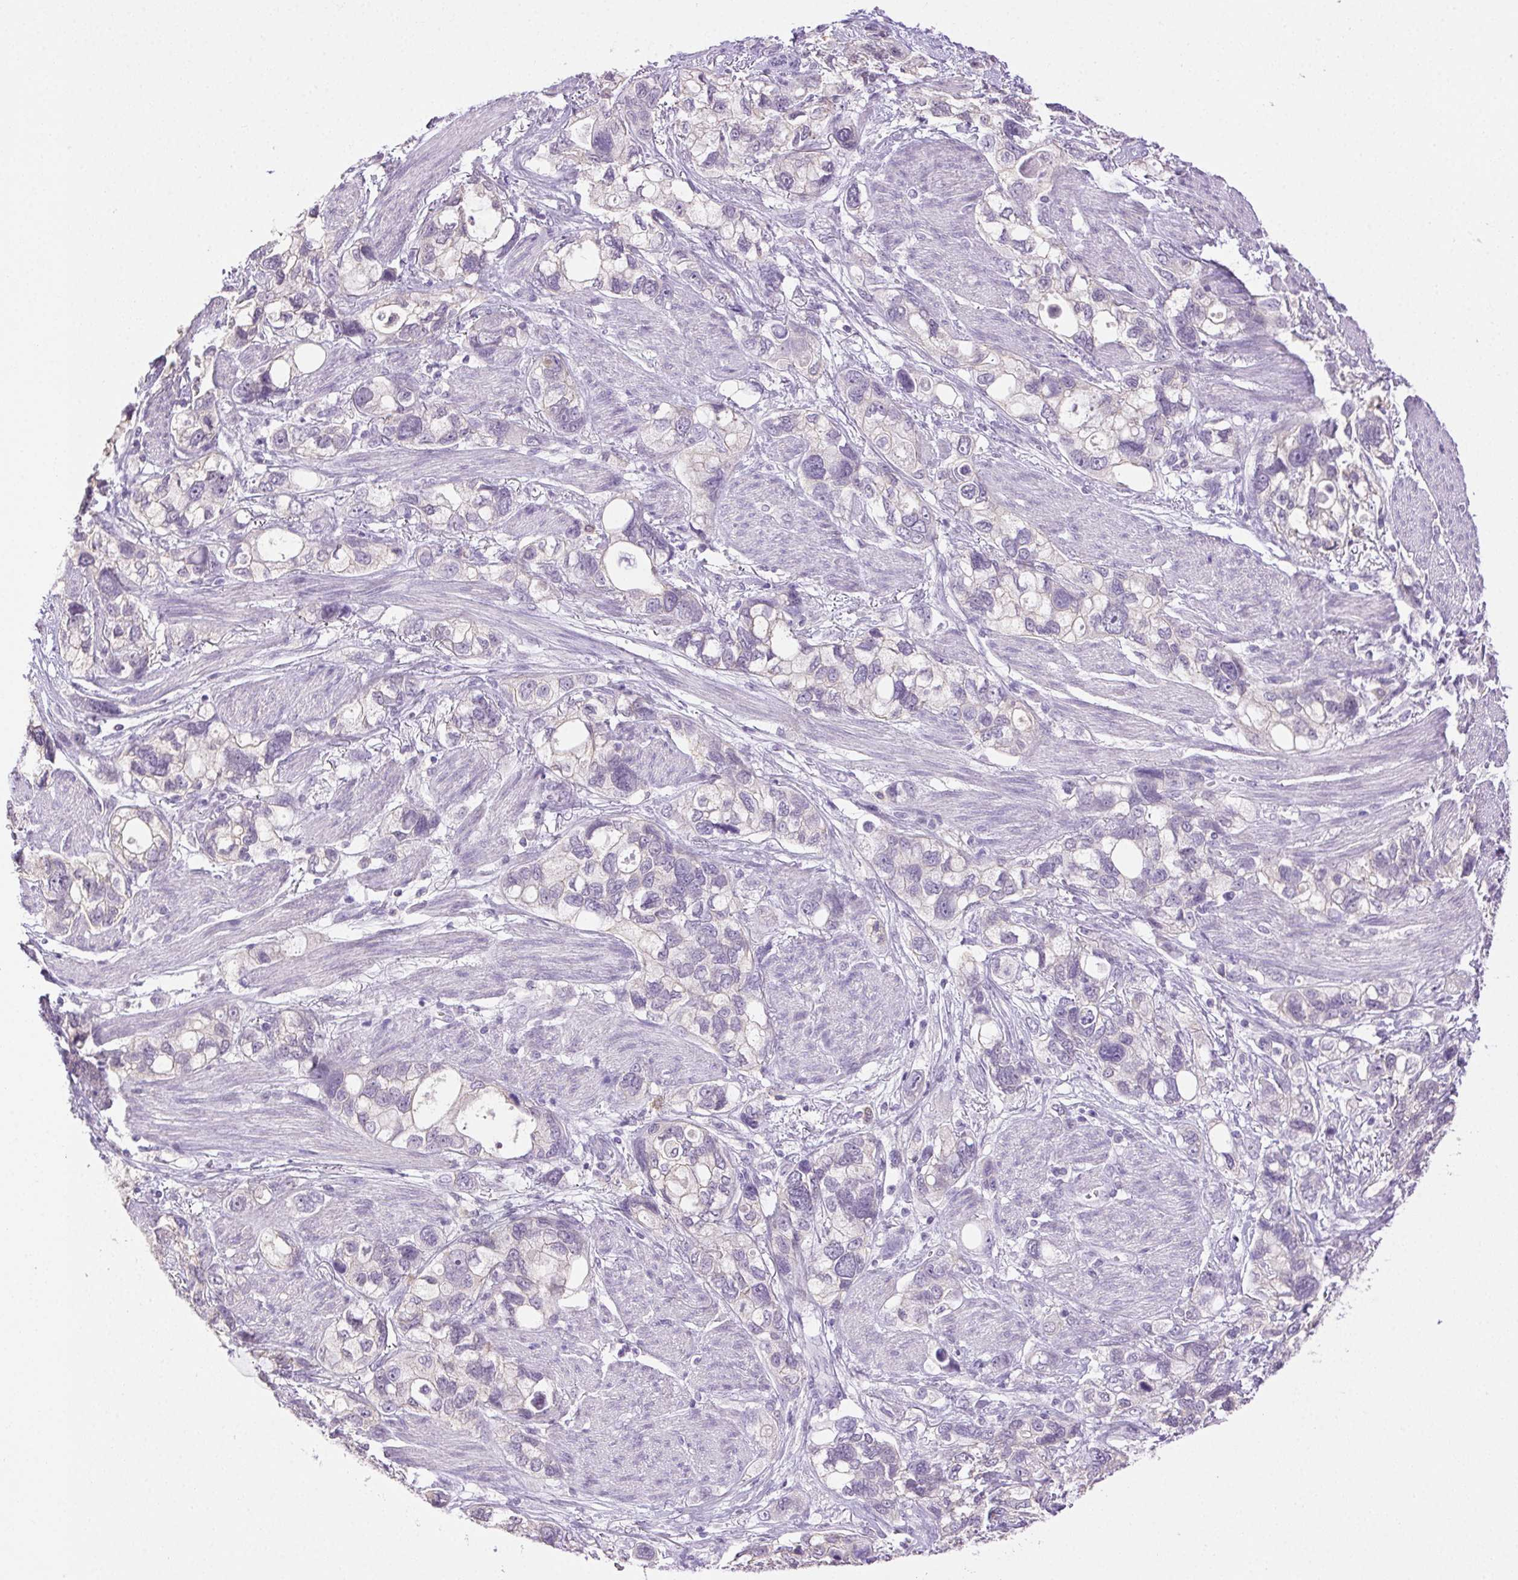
{"staining": {"intensity": "negative", "quantity": "none", "location": "none"}, "tissue": "stomach cancer", "cell_type": "Tumor cells", "image_type": "cancer", "snomed": [{"axis": "morphology", "description": "Adenocarcinoma, NOS"}, {"axis": "topography", "description": "Stomach, upper"}], "caption": "Tumor cells are negative for brown protein staining in stomach adenocarcinoma.", "gene": "CLDN10", "patient": {"sex": "female", "age": 81}}